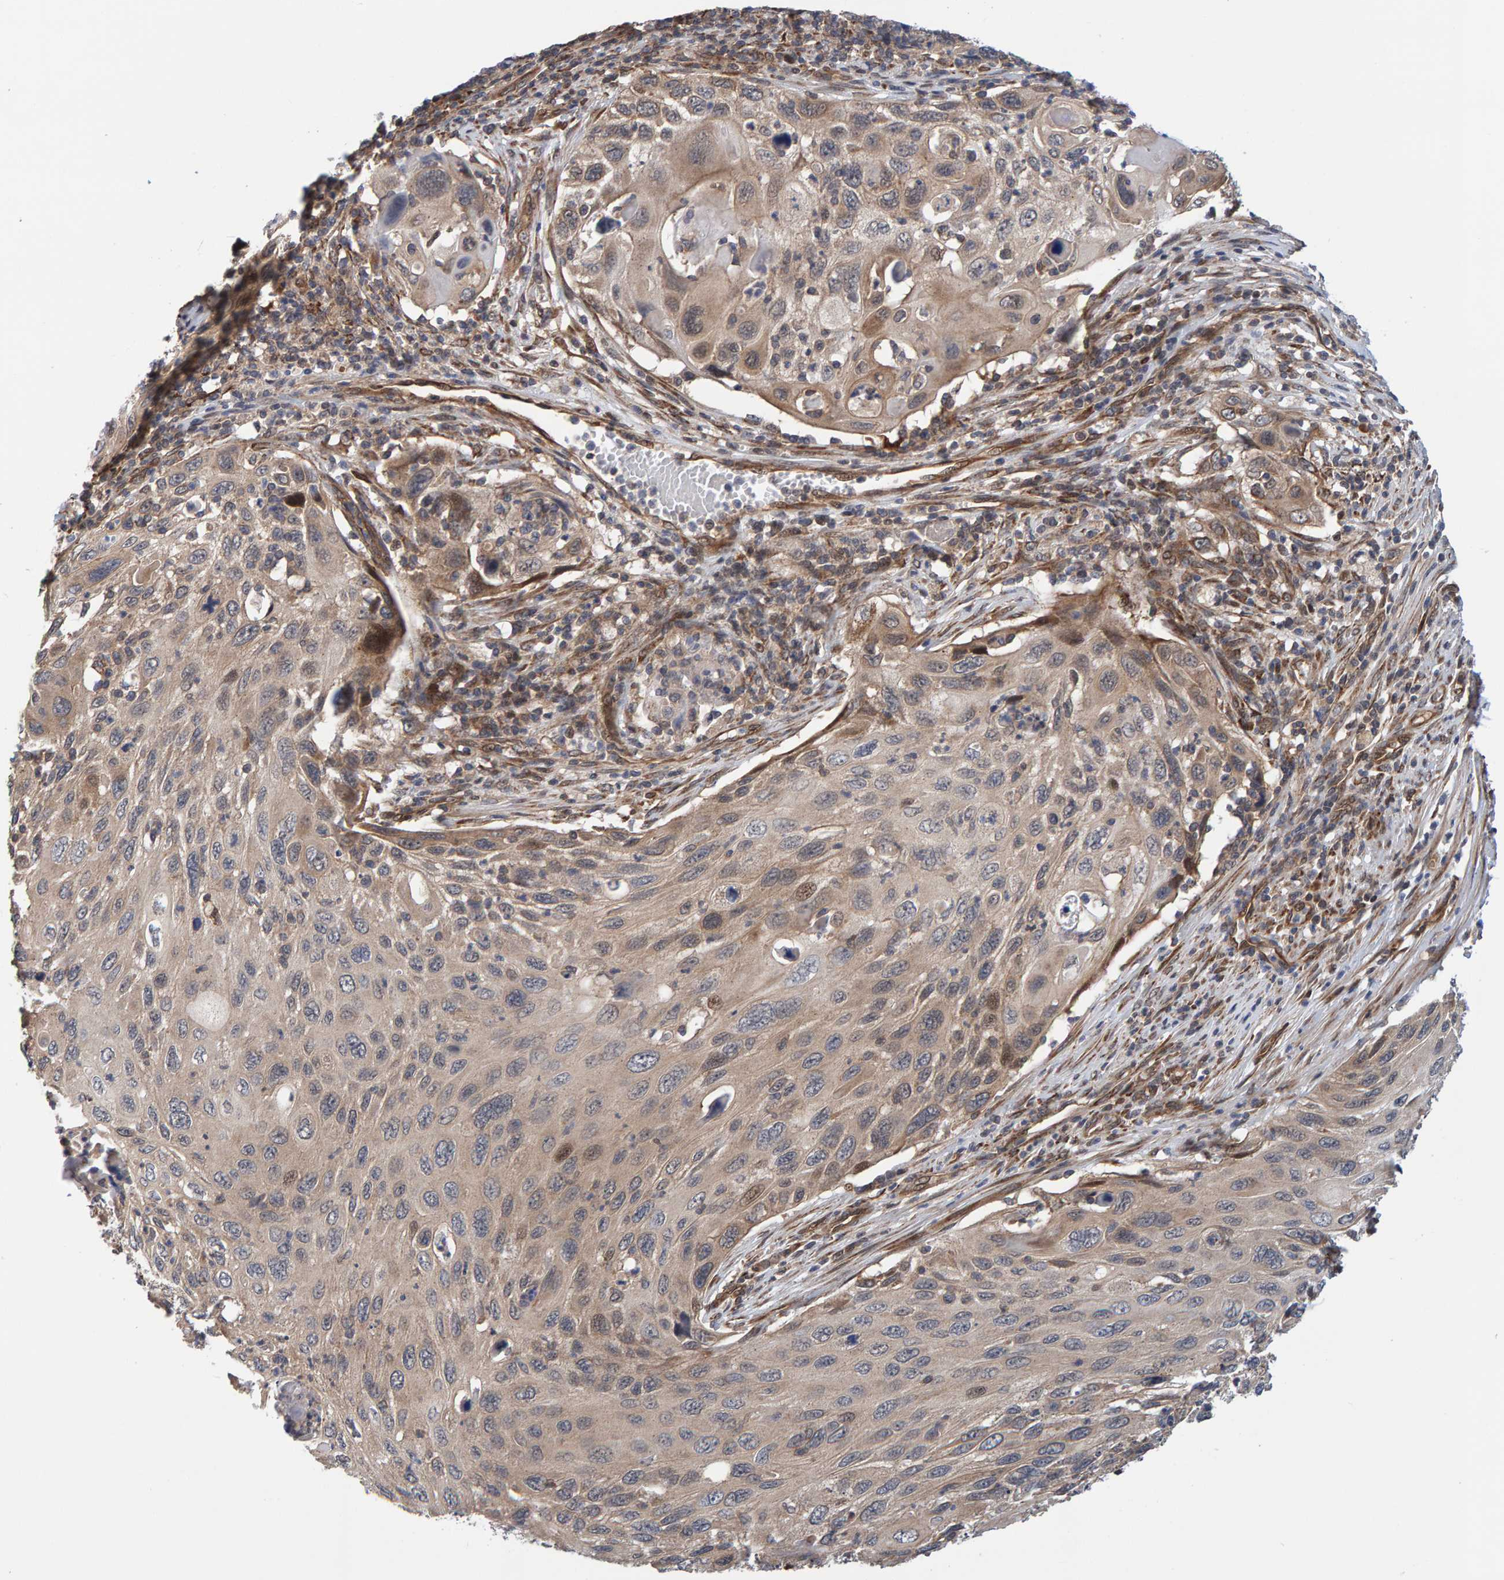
{"staining": {"intensity": "moderate", "quantity": "25%-75%", "location": "cytoplasmic/membranous"}, "tissue": "cervical cancer", "cell_type": "Tumor cells", "image_type": "cancer", "snomed": [{"axis": "morphology", "description": "Squamous cell carcinoma, NOS"}, {"axis": "topography", "description": "Cervix"}], "caption": "The immunohistochemical stain highlights moderate cytoplasmic/membranous positivity in tumor cells of cervical cancer tissue.", "gene": "SCRN2", "patient": {"sex": "female", "age": 70}}